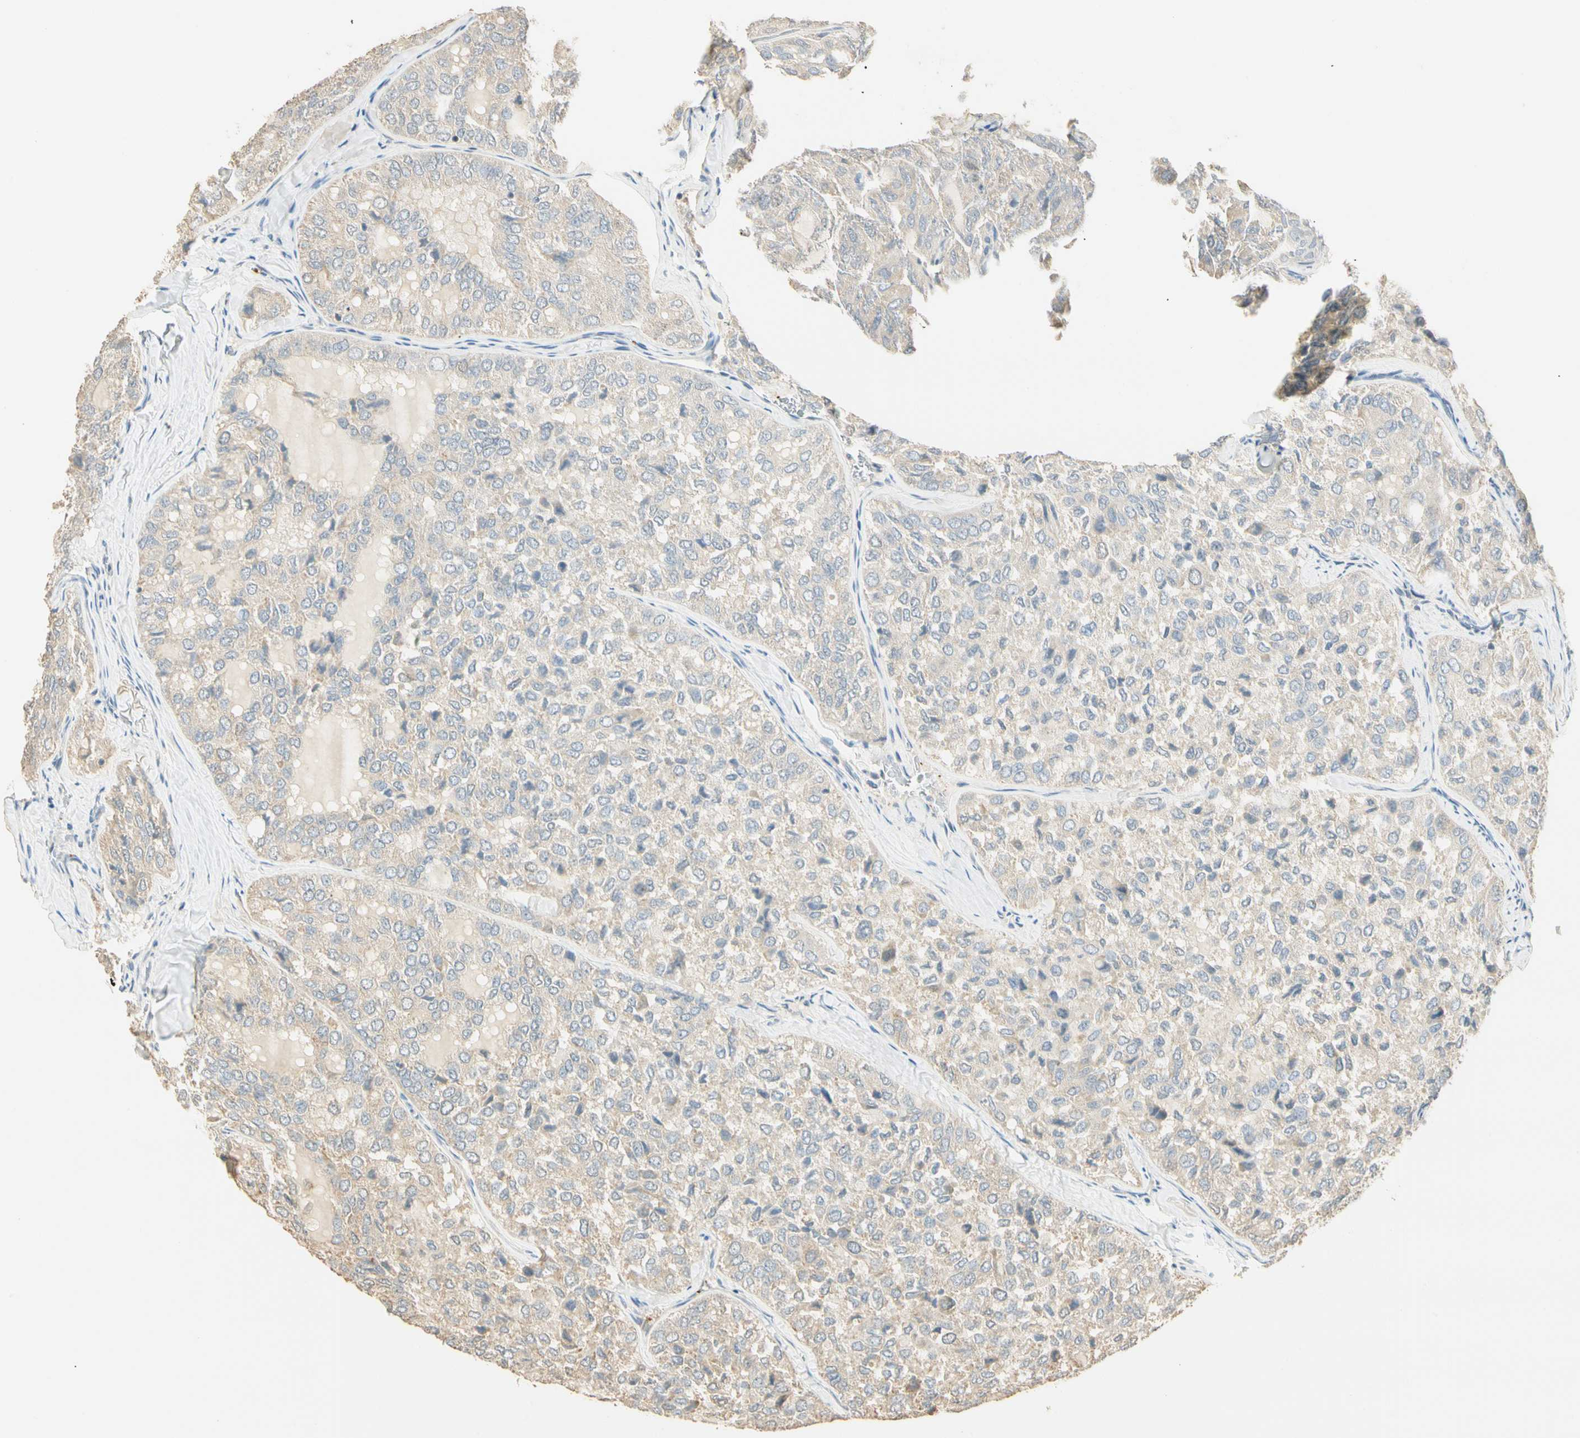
{"staining": {"intensity": "weak", "quantity": ">75%", "location": "cytoplasmic/membranous"}, "tissue": "thyroid cancer", "cell_type": "Tumor cells", "image_type": "cancer", "snomed": [{"axis": "morphology", "description": "Follicular adenoma carcinoma, NOS"}, {"axis": "topography", "description": "Thyroid gland"}], "caption": "This photomicrograph displays thyroid cancer (follicular adenoma carcinoma) stained with IHC to label a protein in brown. The cytoplasmic/membranous of tumor cells show weak positivity for the protein. Nuclei are counter-stained blue.", "gene": "RAD18", "patient": {"sex": "male", "age": 75}}